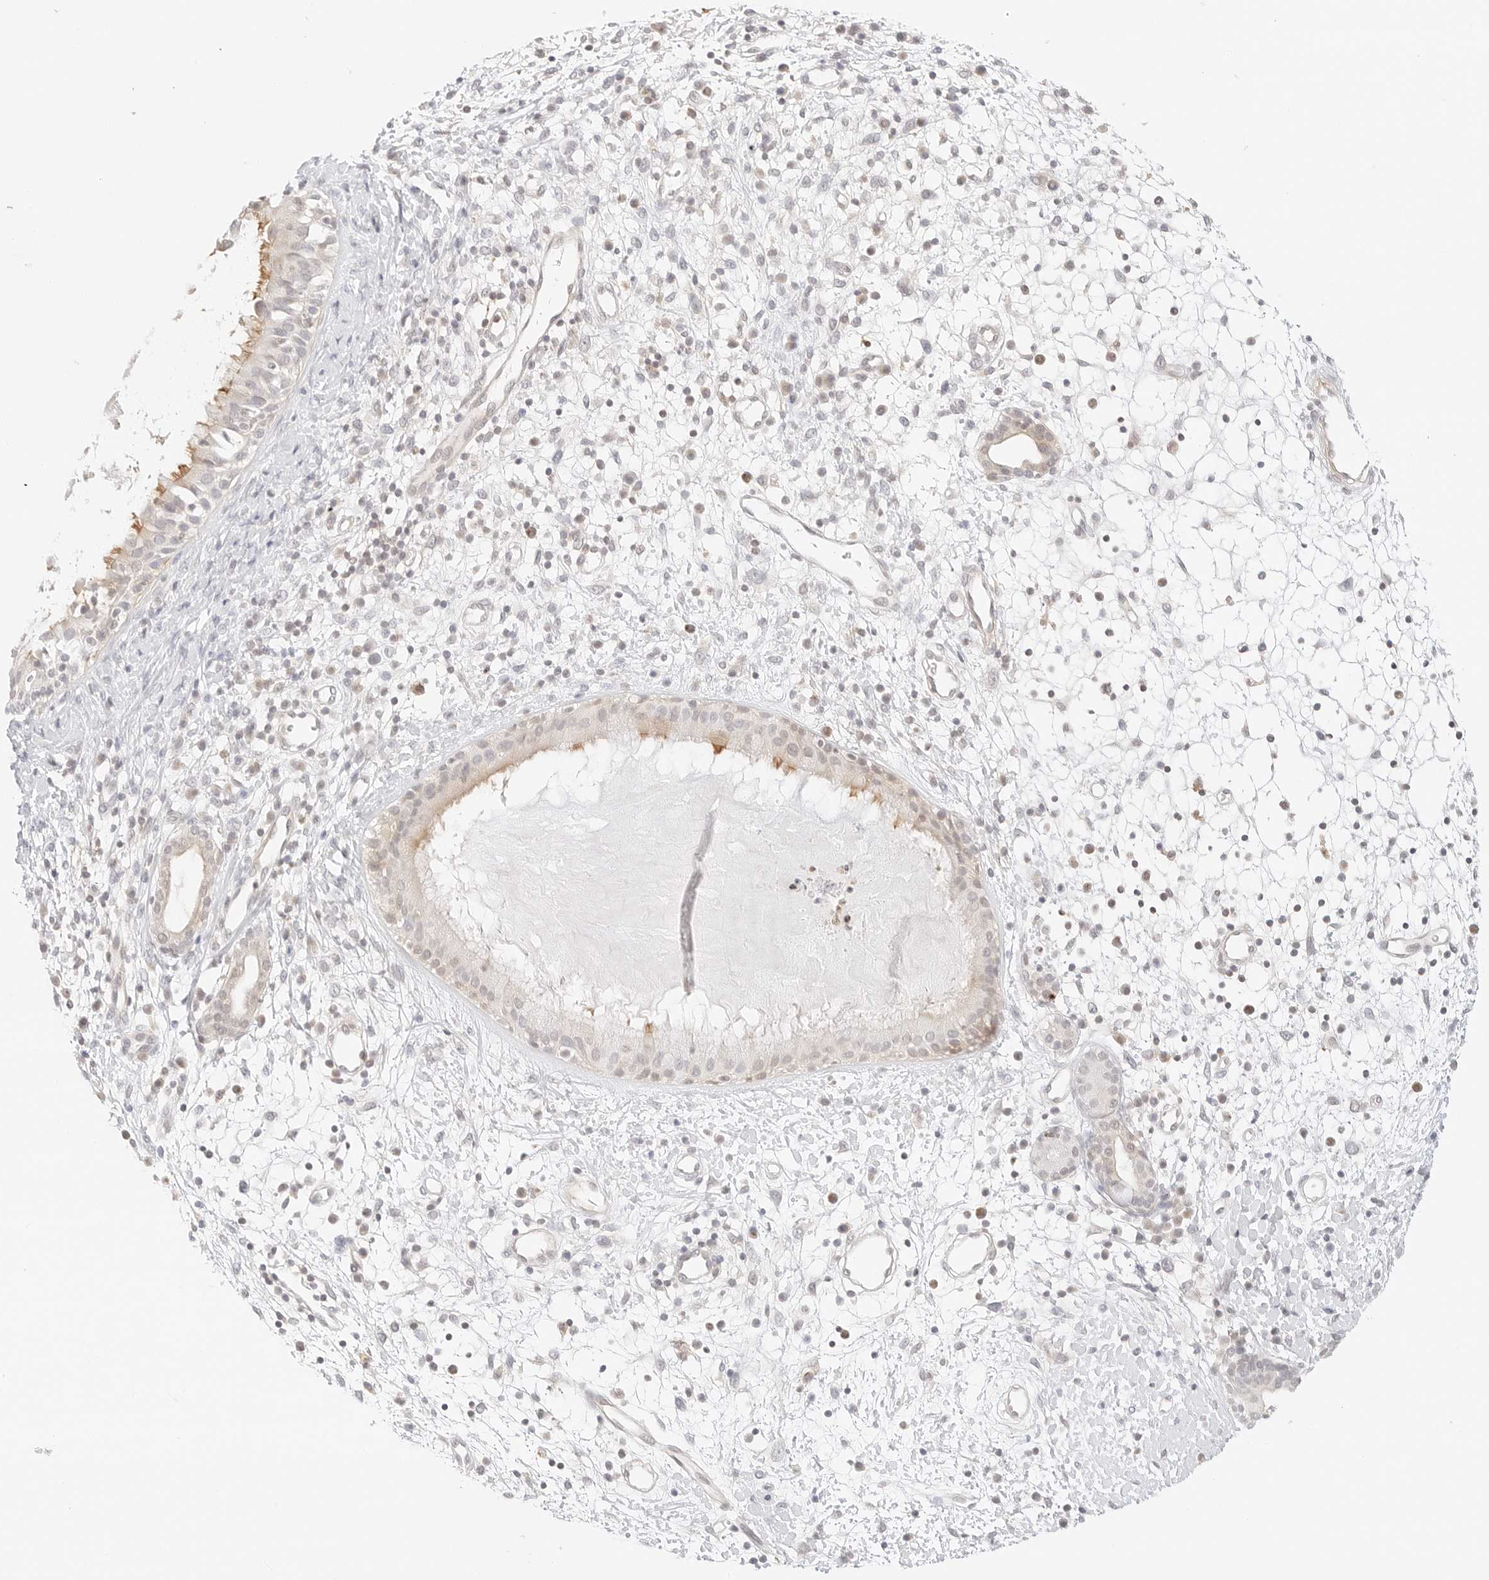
{"staining": {"intensity": "moderate", "quantity": "<25%", "location": "cytoplasmic/membranous"}, "tissue": "nasopharynx", "cell_type": "Respiratory epithelial cells", "image_type": "normal", "snomed": [{"axis": "morphology", "description": "Normal tissue, NOS"}, {"axis": "topography", "description": "Nasopharynx"}], "caption": "Immunohistochemical staining of normal nasopharynx demonstrates <25% levels of moderate cytoplasmic/membranous protein positivity in approximately <25% of respiratory epithelial cells.", "gene": "GNAS", "patient": {"sex": "male", "age": 22}}